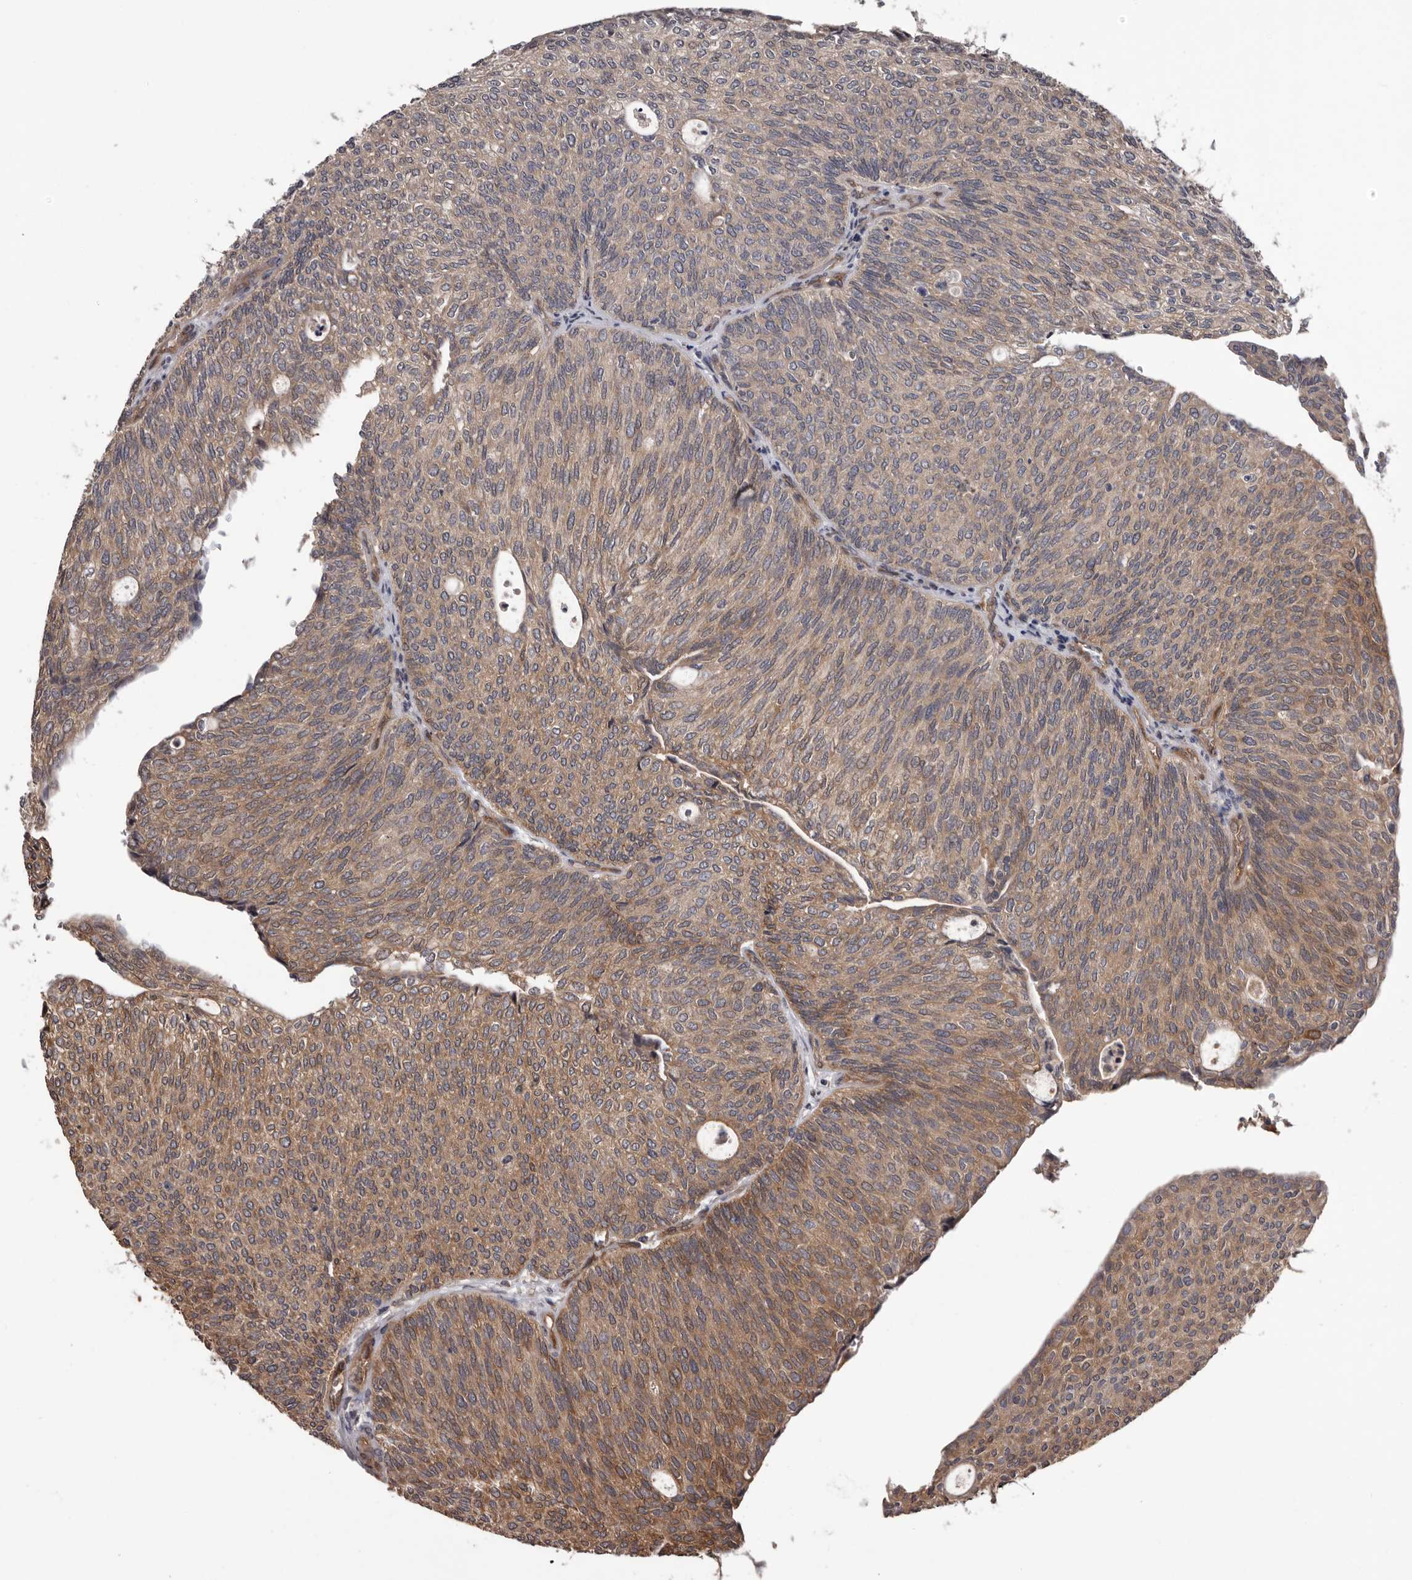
{"staining": {"intensity": "moderate", "quantity": "25%-75%", "location": "cytoplasmic/membranous"}, "tissue": "urothelial cancer", "cell_type": "Tumor cells", "image_type": "cancer", "snomed": [{"axis": "morphology", "description": "Urothelial carcinoma, Low grade"}, {"axis": "topography", "description": "Urinary bladder"}], "caption": "Protein expression analysis of human urothelial cancer reveals moderate cytoplasmic/membranous staining in approximately 25%-75% of tumor cells. (DAB IHC, brown staining for protein, blue staining for nuclei).", "gene": "PRKD1", "patient": {"sex": "female", "age": 79}}